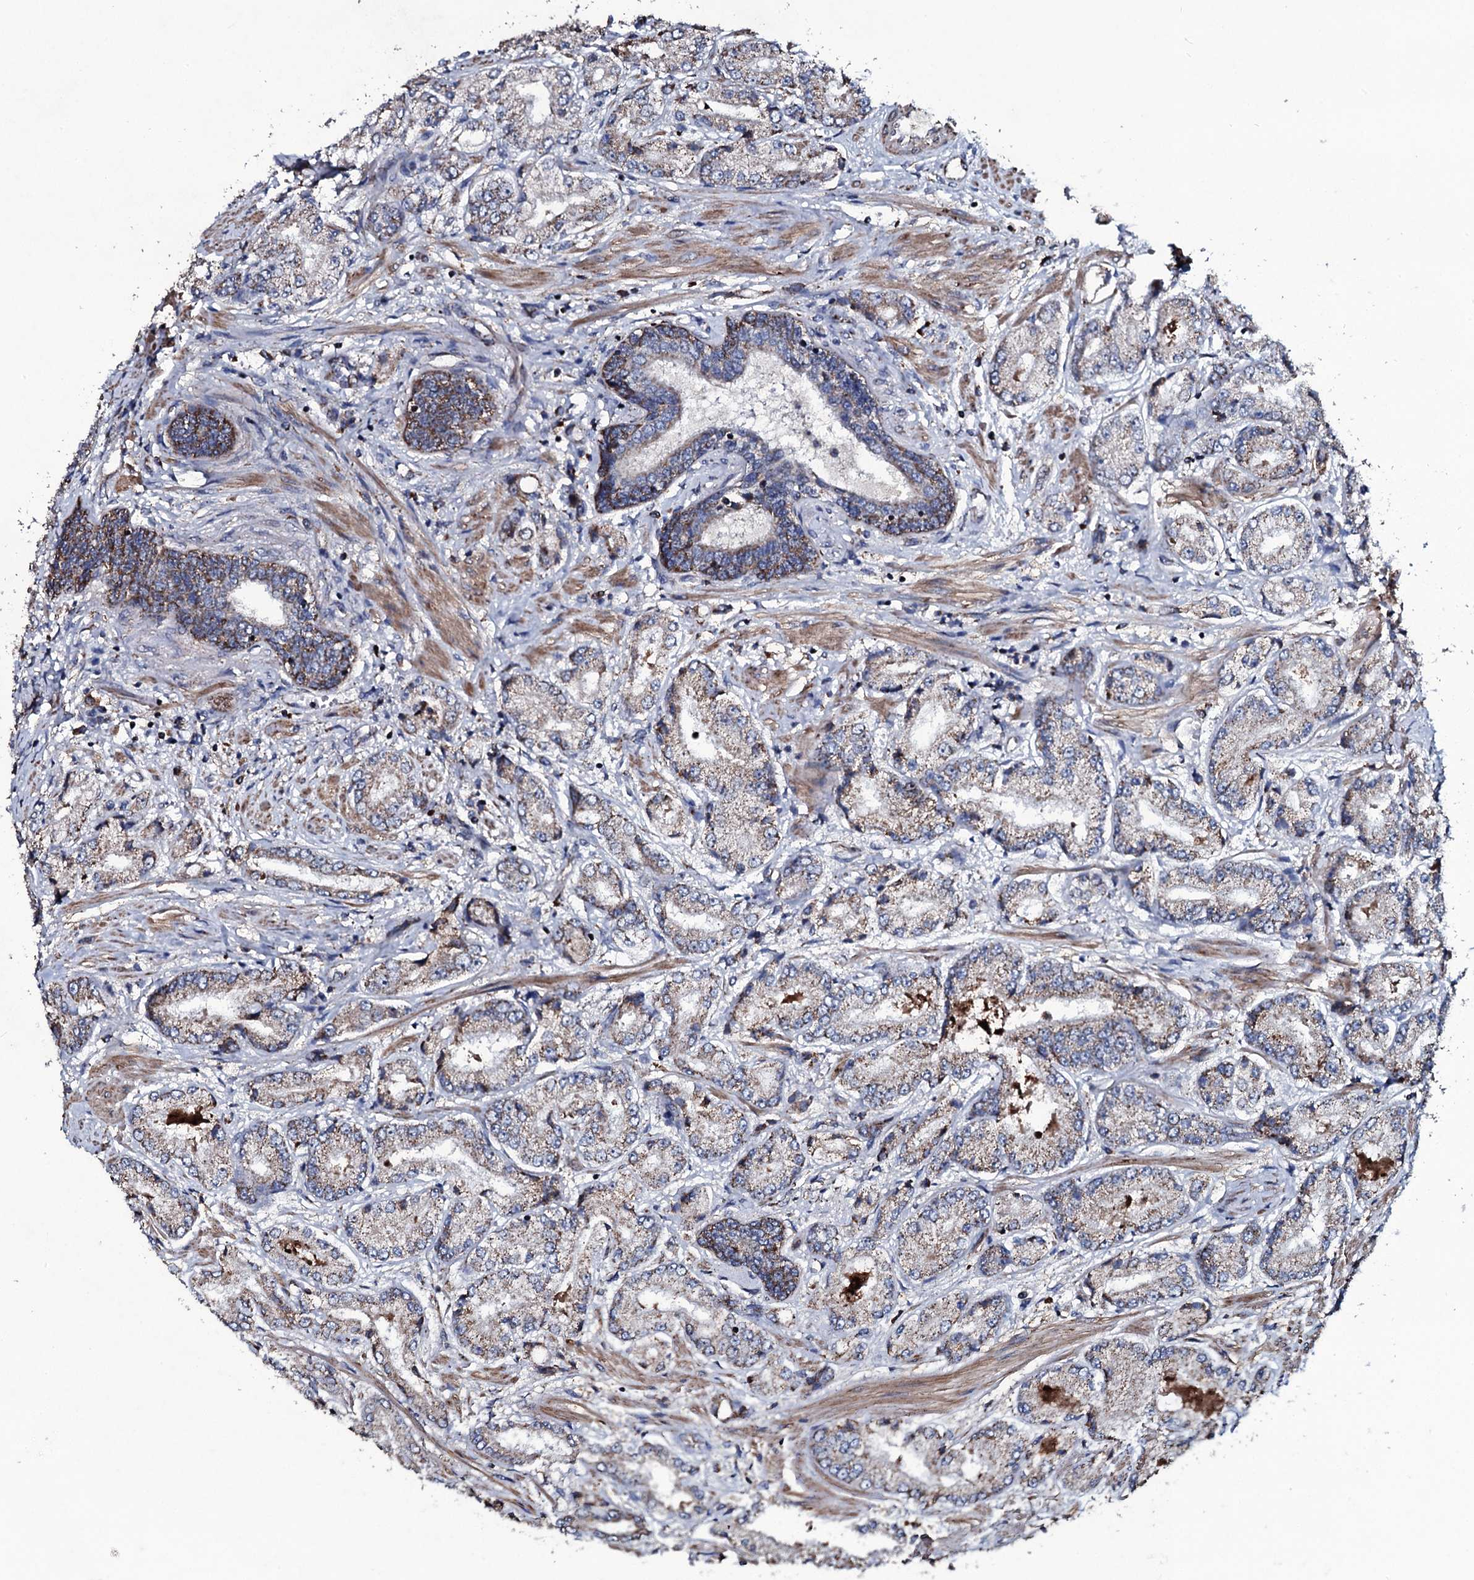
{"staining": {"intensity": "weak", "quantity": "25%-75%", "location": "cytoplasmic/membranous"}, "tissue": "prostate cancer", "cell_type": "Tumor cells", "image_type": "cancer", "snomed": [{"axis": "morphology", "description": "Adenocarcinoma, High grade"}, {"axis": "topography", "description": "Prostate"}], "caption": "Protein staining of high-grade adenocarcinoma (prostate) tissue exhibits weak cytoplasmic/membranous staining in approximately 25%-75% of tumor cells. The staining was performed using DAB, with brown indicating positive protein expression. Nuclei are stained blue with hematoxylin.", "gene": "DYNC2I2", "patient": {"sex": "male", "age": 59}}